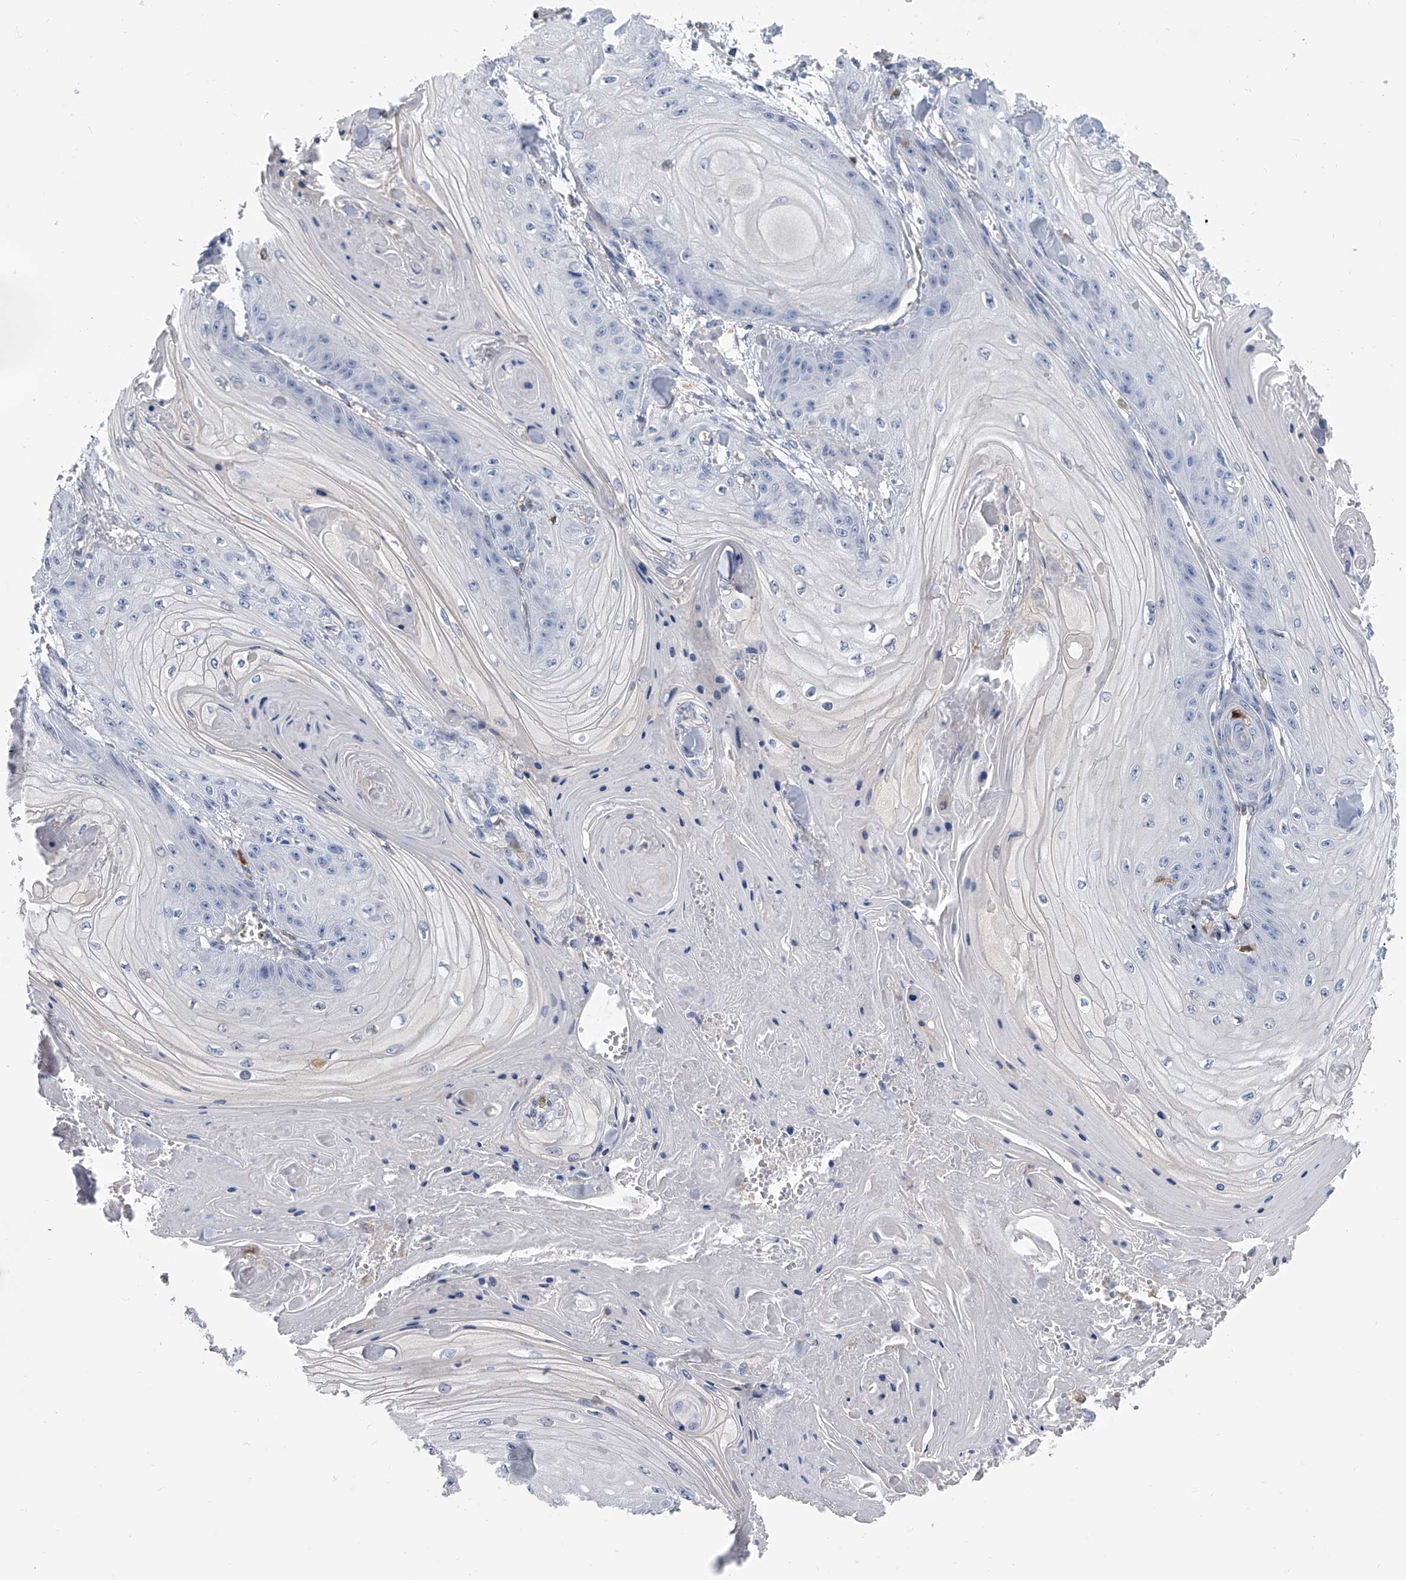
{"staining": {"intensity": "negative", "quantity": "none", "location": "none"}, "tissue": "skin cancer", "cell_type": "Tumor cells", "image_type": "cancer", "snomed": [{"axis": "morphology", "description": "Squamous cell carcinoma, NOS"}, {"axis": "topography", "description": "Skin"}], "caption": "Immunohistochemistry (IHC) micrograph of human squamous cell carcinoma (skin) stained for a protein (brown), which reveals no positivity in tumor cells.", "gene": "SERPINB9", "patient": {"sex": "male", "age": 74}}